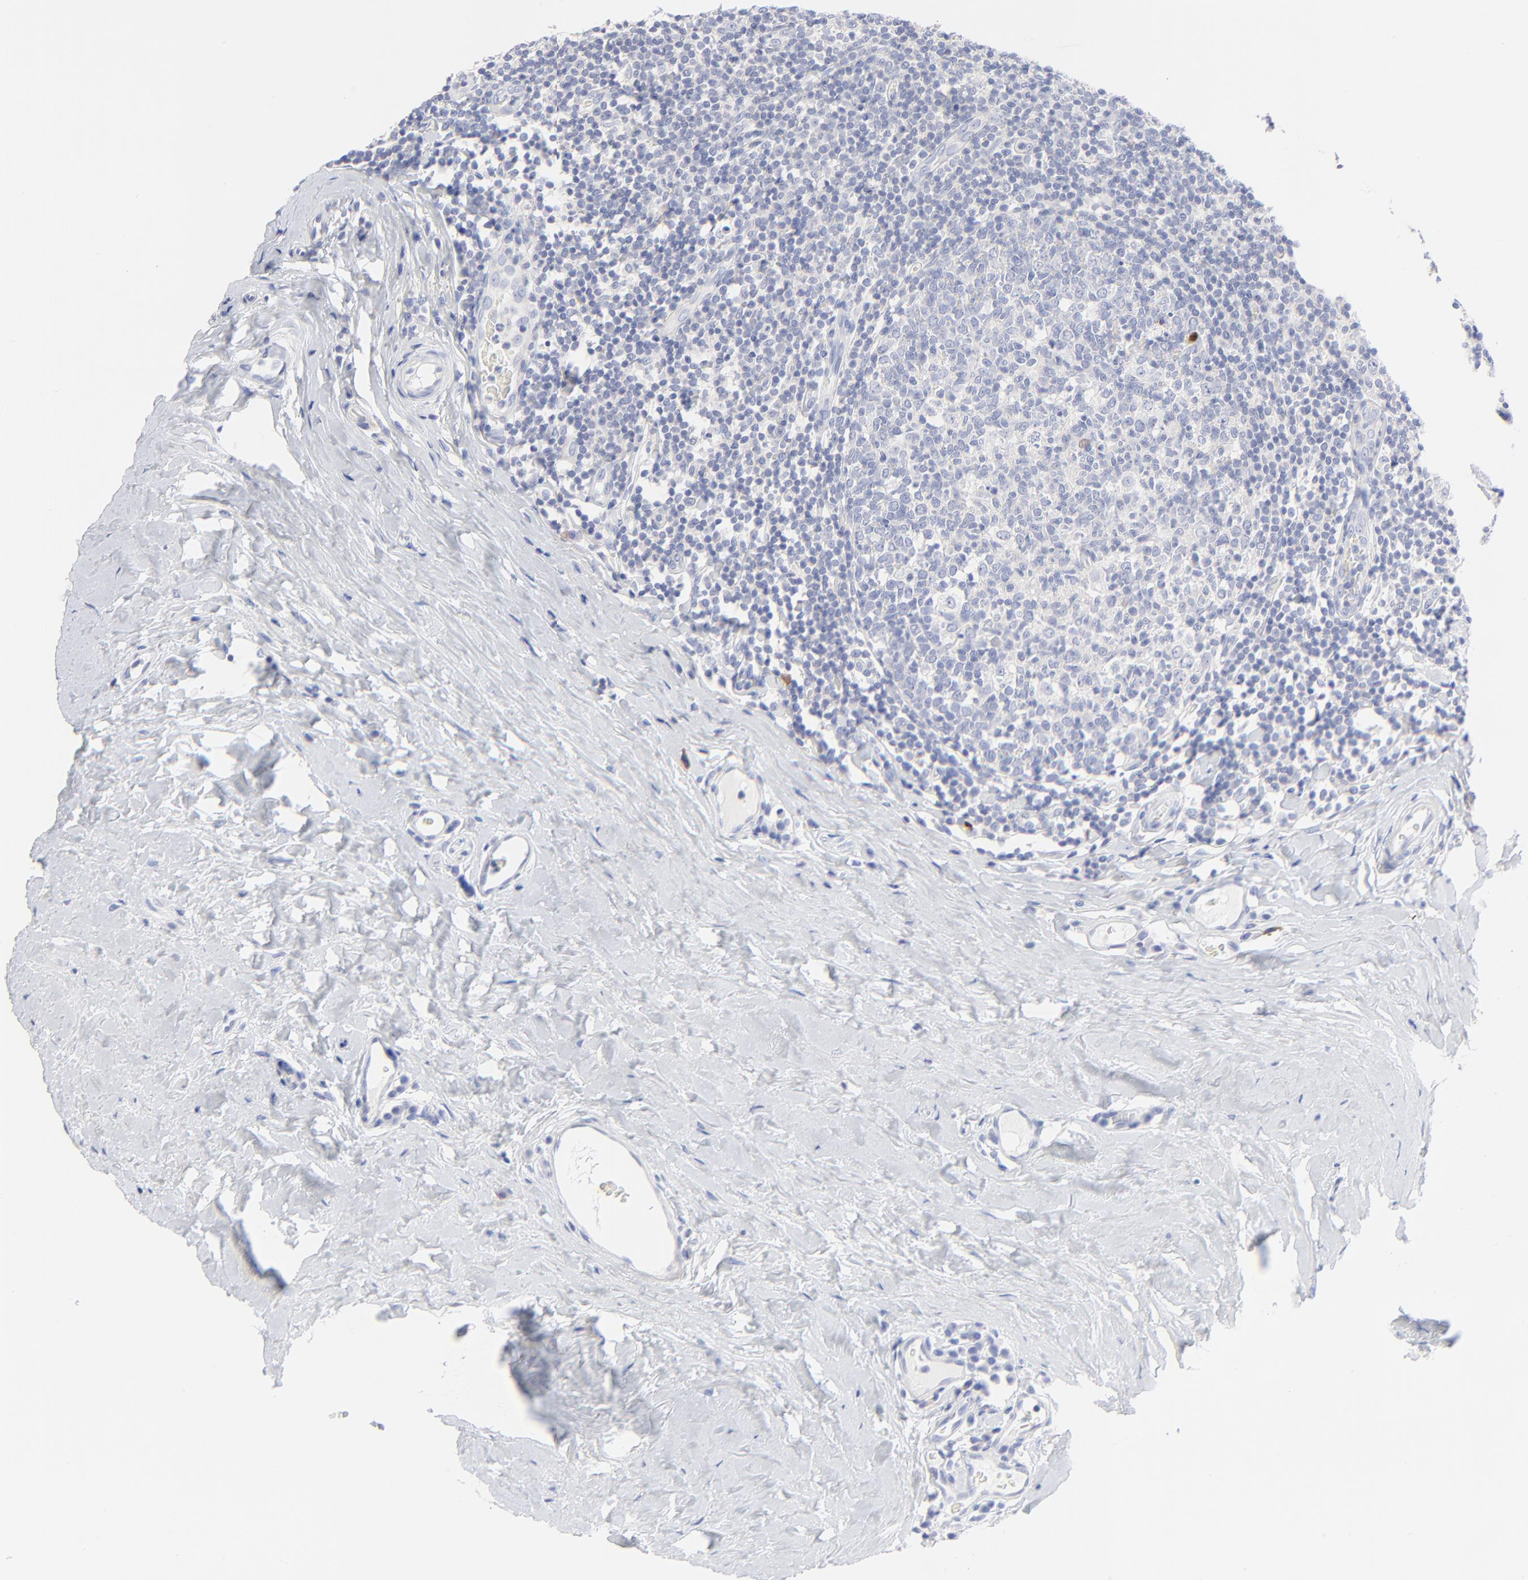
{"staining": {"intensity": "negative", "quantity": "none", "location": "none"}, "tissue": "tonsil", "cell_type": "Germinal center cells", "image_type": "normal", "snomed": [{"axis": "morphology", "description": "Normal tissue, NOS"}, {"axis": "topography", "description": "Tonsil"}], "caption": "Immunohistochemistry (IHC) micrograph of benign tonsil: human tonsil stained with DAB displays no significant protein expression in germinal center cells.", "gene": "PSD3", "patient": {"sex": "male", "age": 31}}